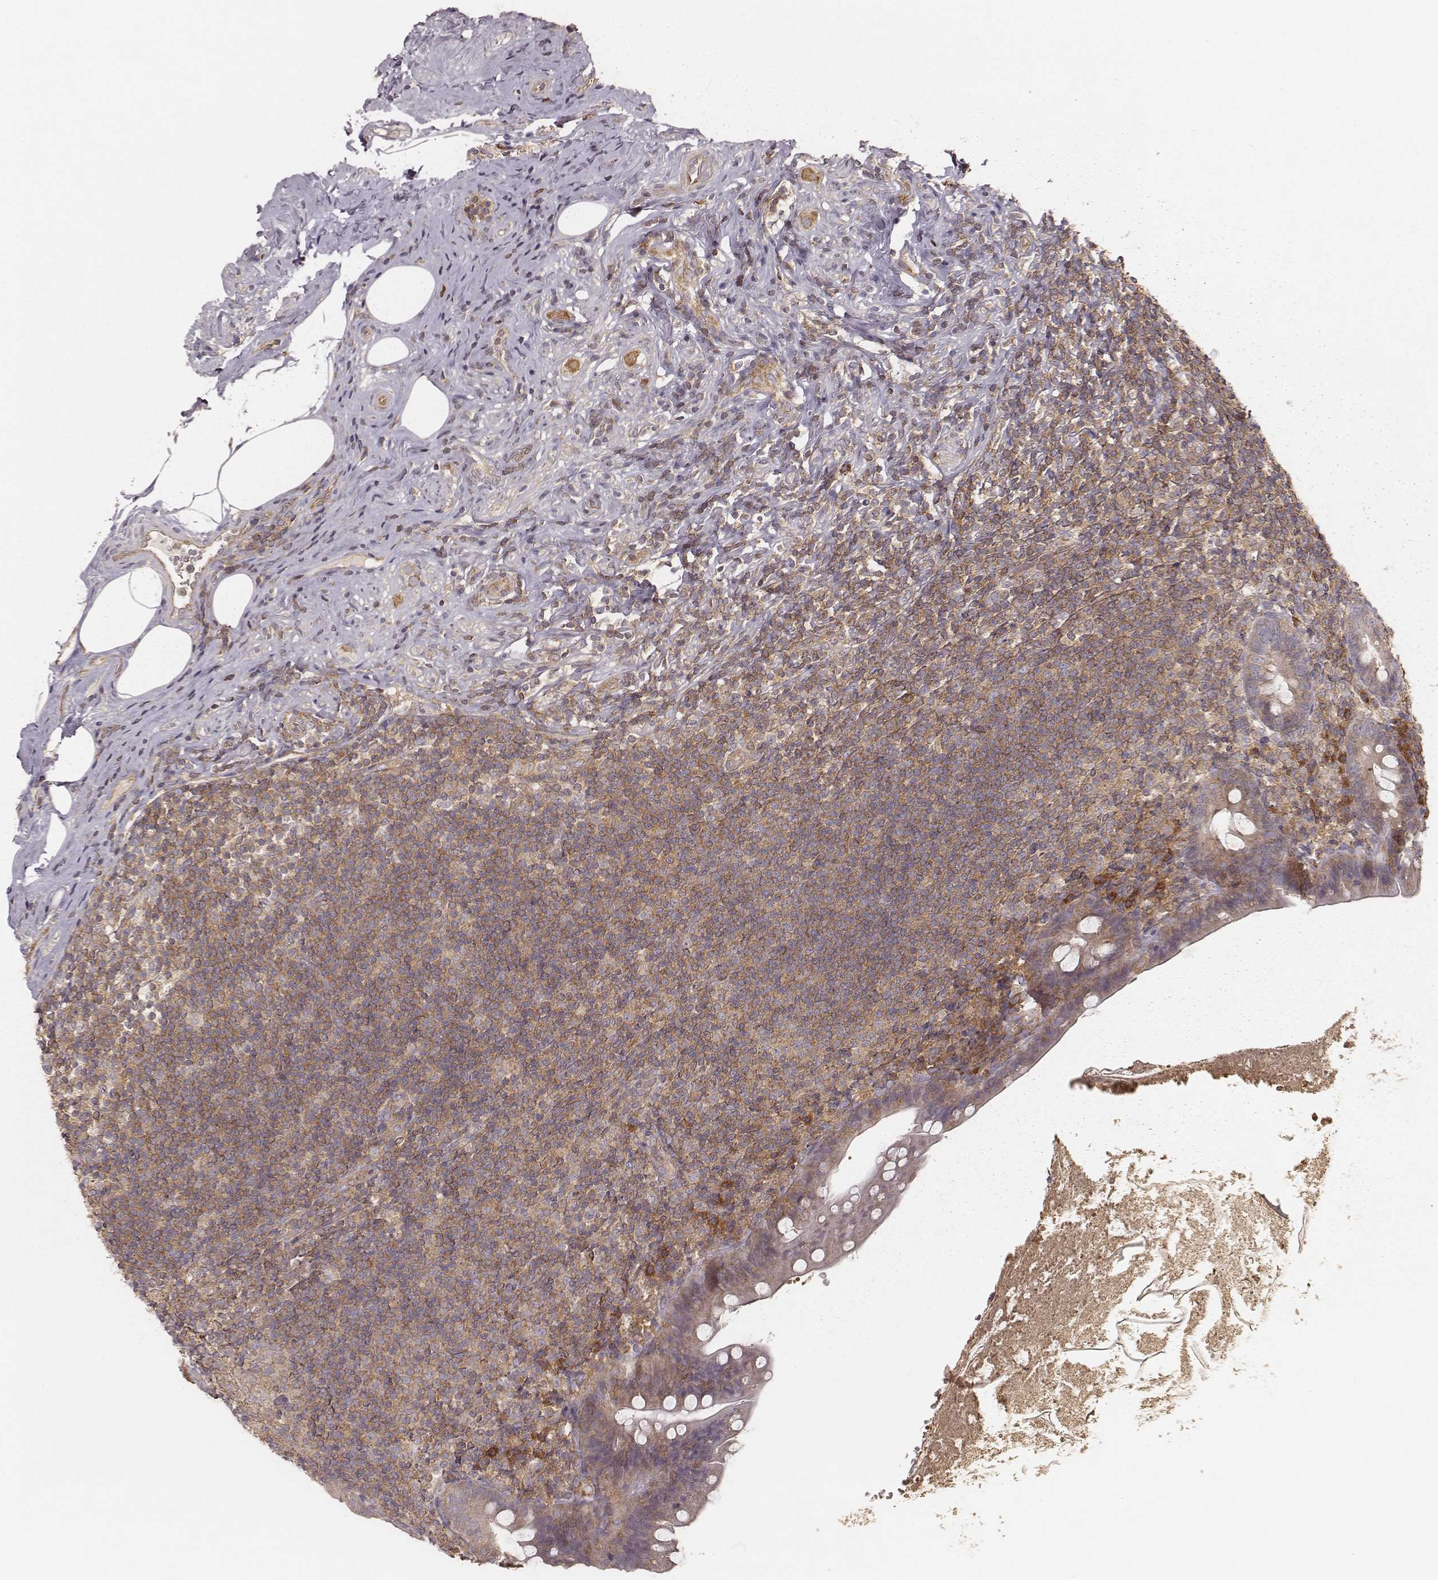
{"staining": {"intensity": "weak", "quantity": ">75%", "location": "cytoplasmic/membranous"}, "tissue": "appendix", "cell_type": "Glandular cells", "image_type": "normal", "snomed": [{"axis": "morphology", "description": "Normal tissue, NOS"}, {"axis": "topography", "description": "Appendix"}], "caption": "Brown immunohistochemical staining in unremarkable appendix demonstrates weak cytoplasmic/membranous expression in about >75% of glandular cells. (DAB (3,3'-diaminobenzidine) IHC with brightfield microscopy, high magnification).", "gene": "CARS1", "patient": {"sex": "male", "age": 47}}